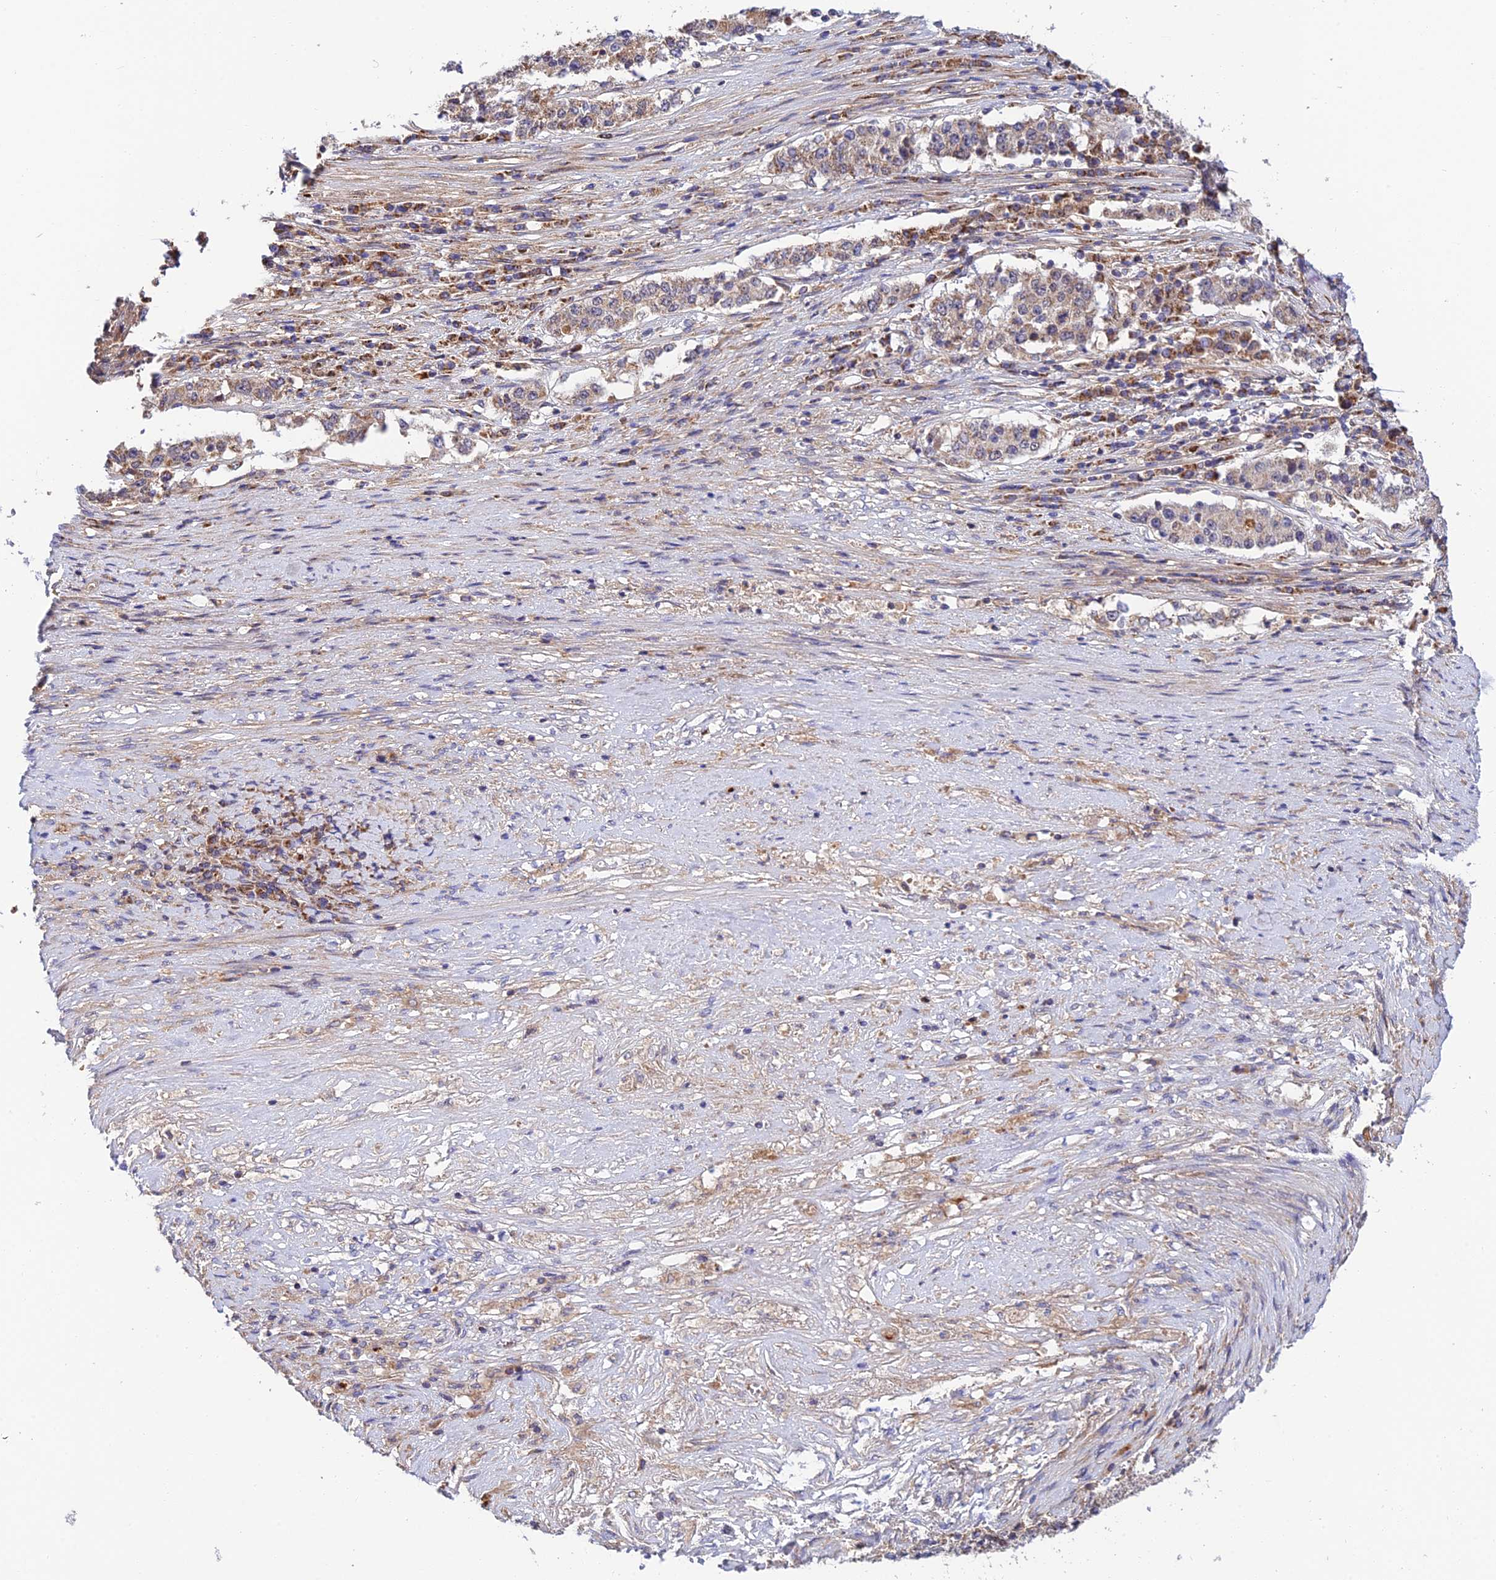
{"staining": {"intensity": "negative", "quantity": "none", "location": "none"}, "tissue": "stomach cancer", "cell_type": "Tumor cells", "image_type": "cancer", "snomed": [{"axis": "morphology", "description": "Adenocarcinoma, NOS"}, {"axis": "topography", "description": "Stomach"}], "caption": "Stomach cancer was stained to show a protein in brown. There is no significant staining in tumor cells.", "gene": "PODNL1", "patient": {"sex": "male", "age": 59}}